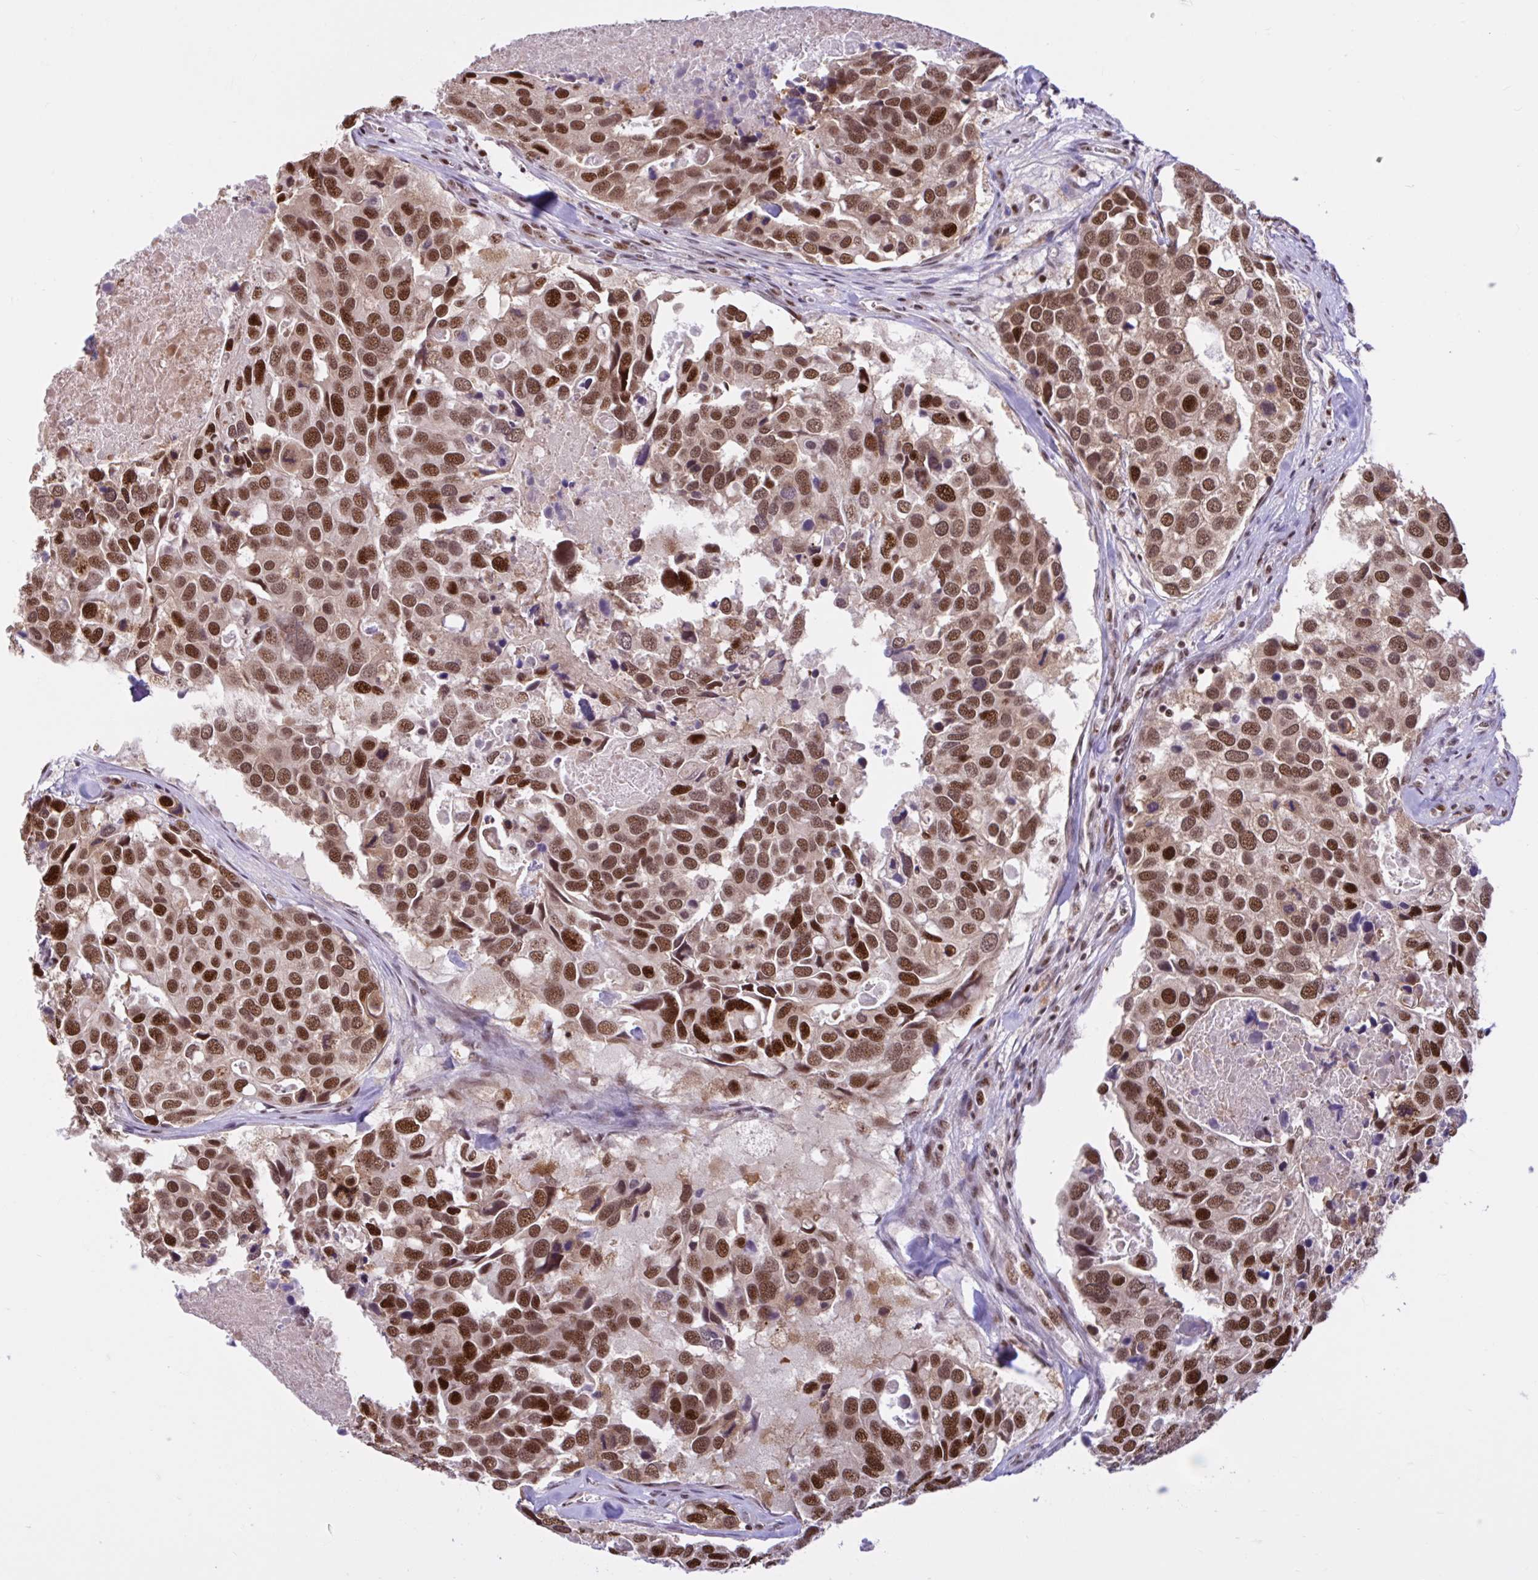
{"staining": {"intensity": "moderate", "quantity": ">75%", "location": "nuclear"}, "tissue": "breast cancer", "cell_type": "Tumor cells", "image_type": "cancer", "snomed": [{"axis": "morphology", "description": "Duct carcinoma"}, {"axis": "topography", "description": "Breast"}], "caption": "Protein analysis of breast intraductal carcinoma tissue exhibits moderate nuclear staining in about >75% of tumor cells.", "gene": "CCDC12", "patient": {"sex": "female", "age": 83}}